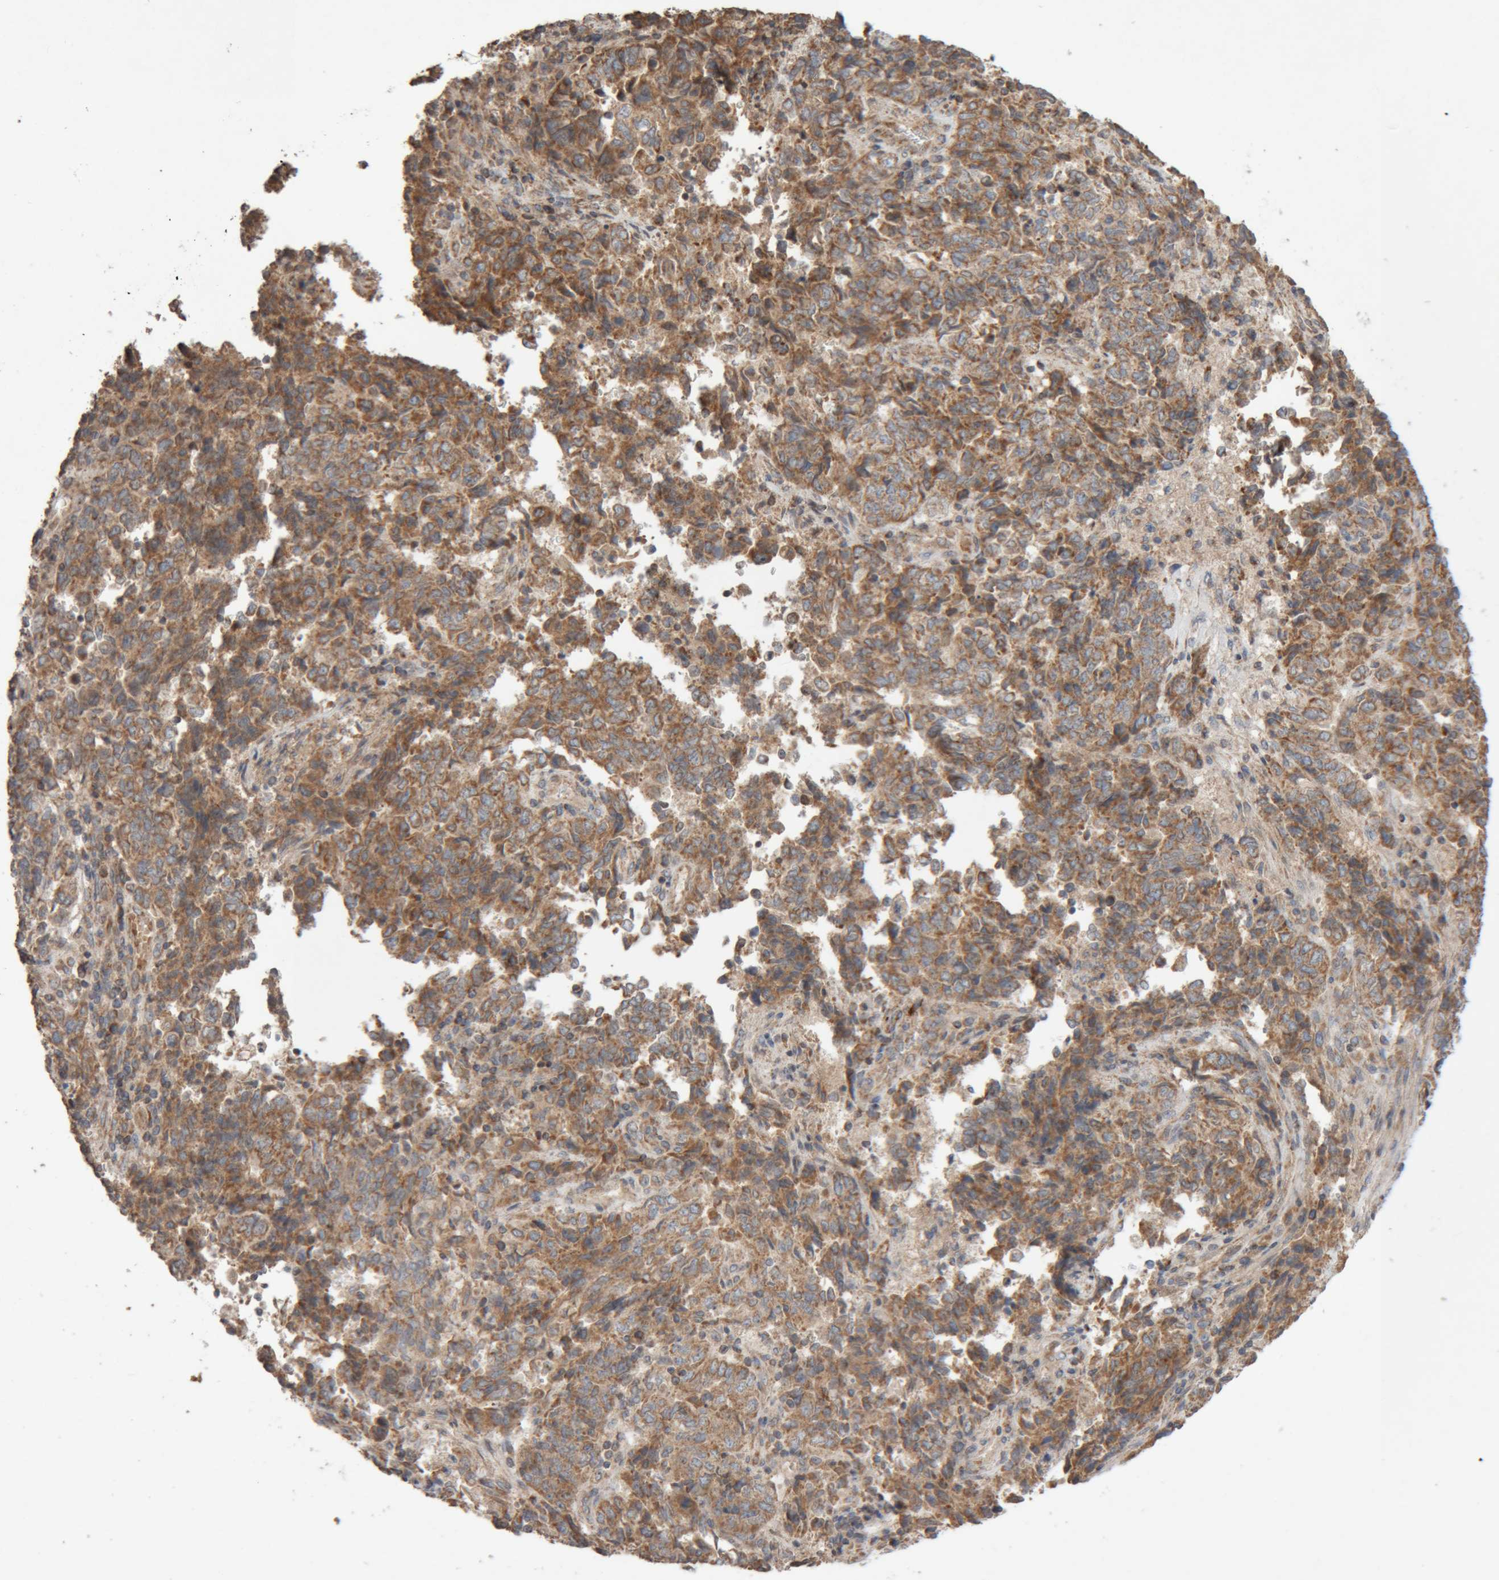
{"staining": {"intensity": "moderate", "quantity": ">75%", "location": "cytoplasmic/membranous"}, "tissue": "endometrial cancer", "cell_type": "Tumor cells", "image_type": "cancer", "snomed": [{"axis": "morphology", "description": "Adenocarcinoma, NOS"}, {"axis": "topography", "description": "Endometrium"}], "caption": "This histopathology image demonstrates IHC staining of human endometrial cancer, with medium moderate cytoplasmic/membranous positivity in approximately >75% of tumor cells.", "gene": "KIF21B", "patient": {"sex": "female", "age": 80}}